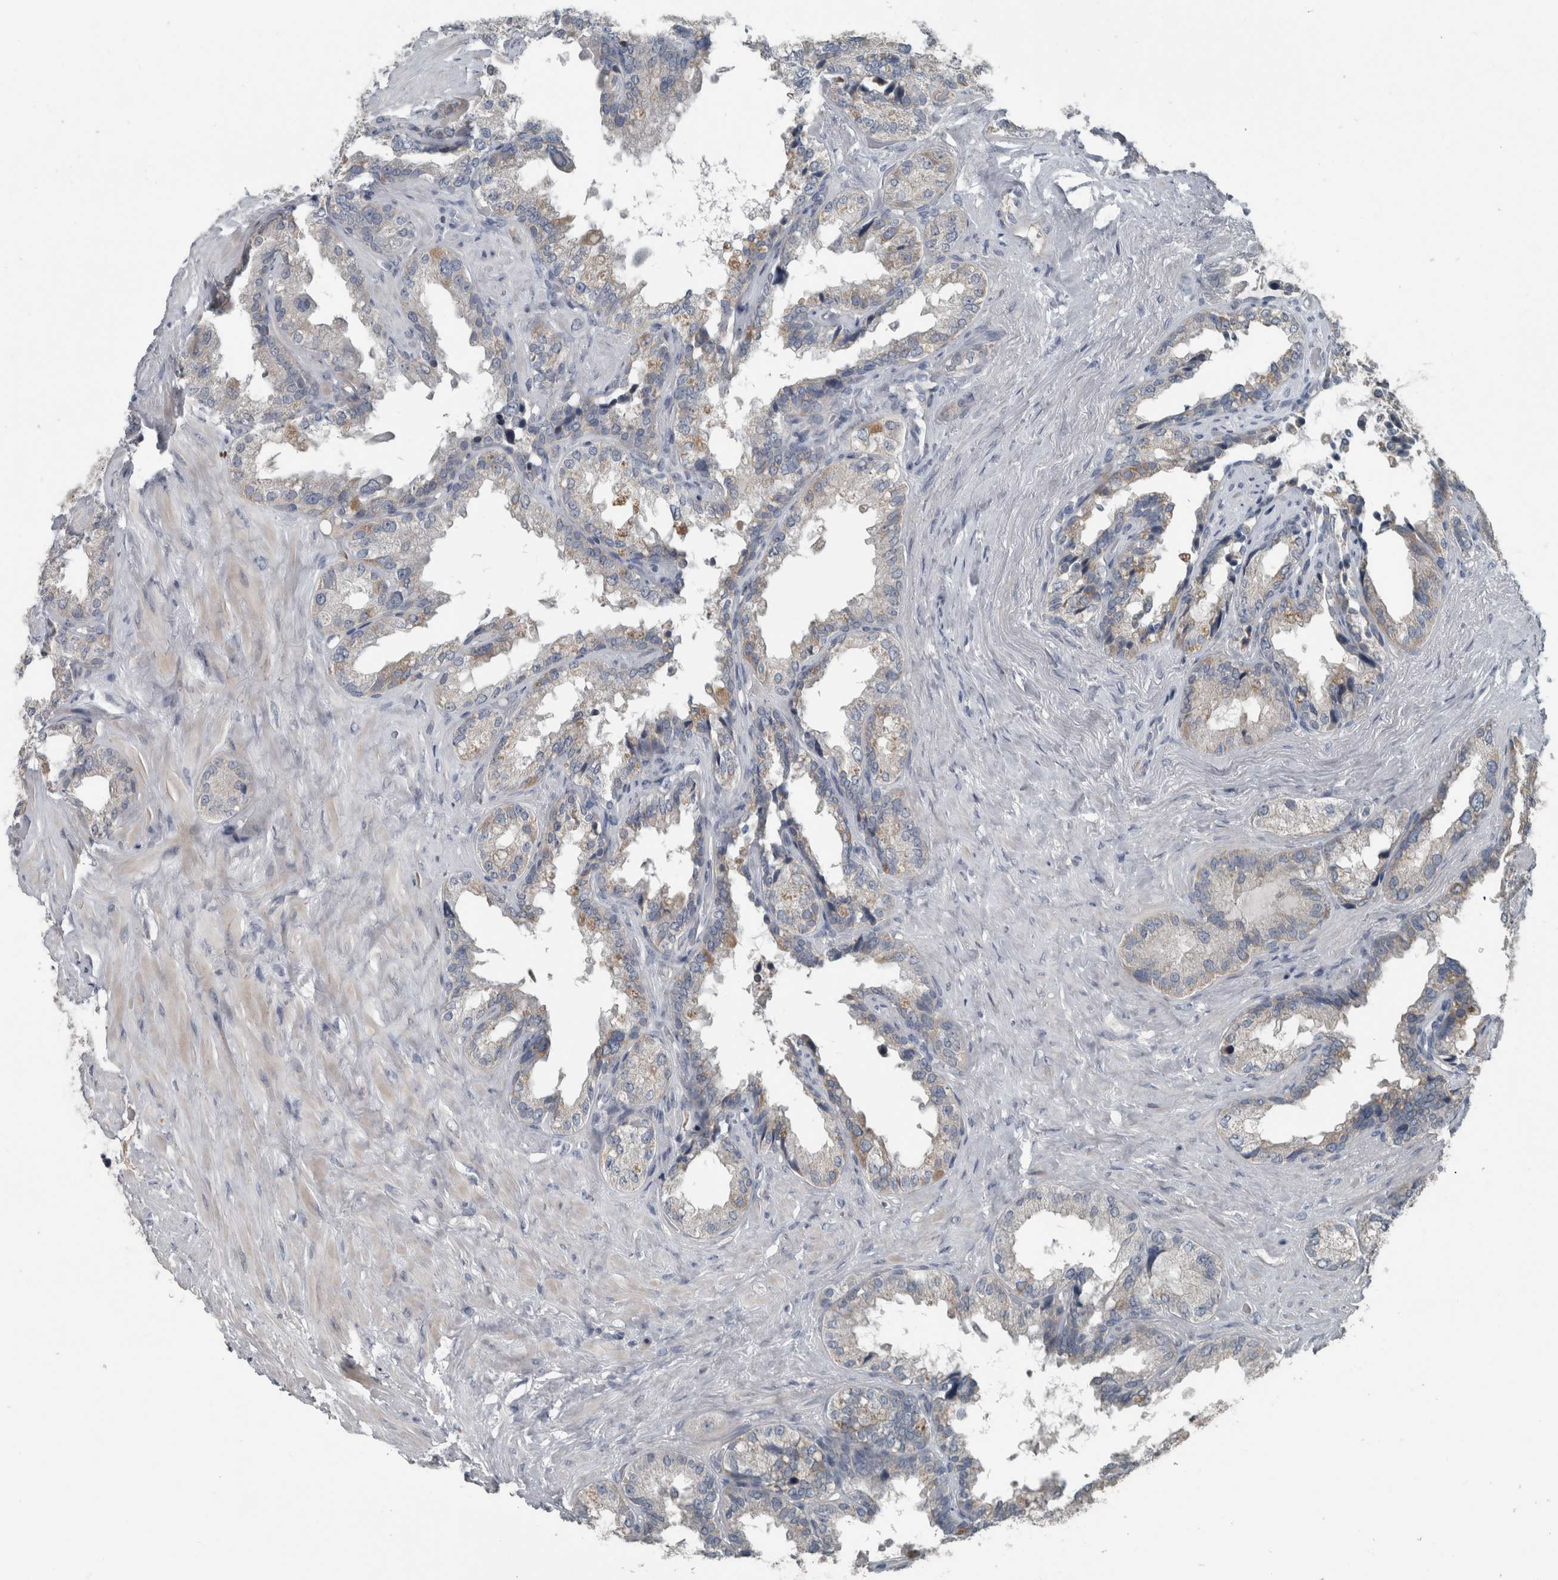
{"staining": {"intensity": "weak", "quantity": "<25%", "location": "cytoplasmic/membranous"}, "tissue": "seminal vesicle", "cell_type": "Glandular cells", "image_type": "normal", "snomed": [{"axis": "morphology", "description": "Normal tissue, NOS"}, {"axis": "topography", "description": "Seminal veicle"}], "caption": "Glandular cells show no significant protein expression in benign seminal vesicle. The staining is performed using DAB brown chromogen with nuclei counter-stained in using hematoxylin.", "gene": "KRT20", "patient": {"sex": "male", "age": 80}}